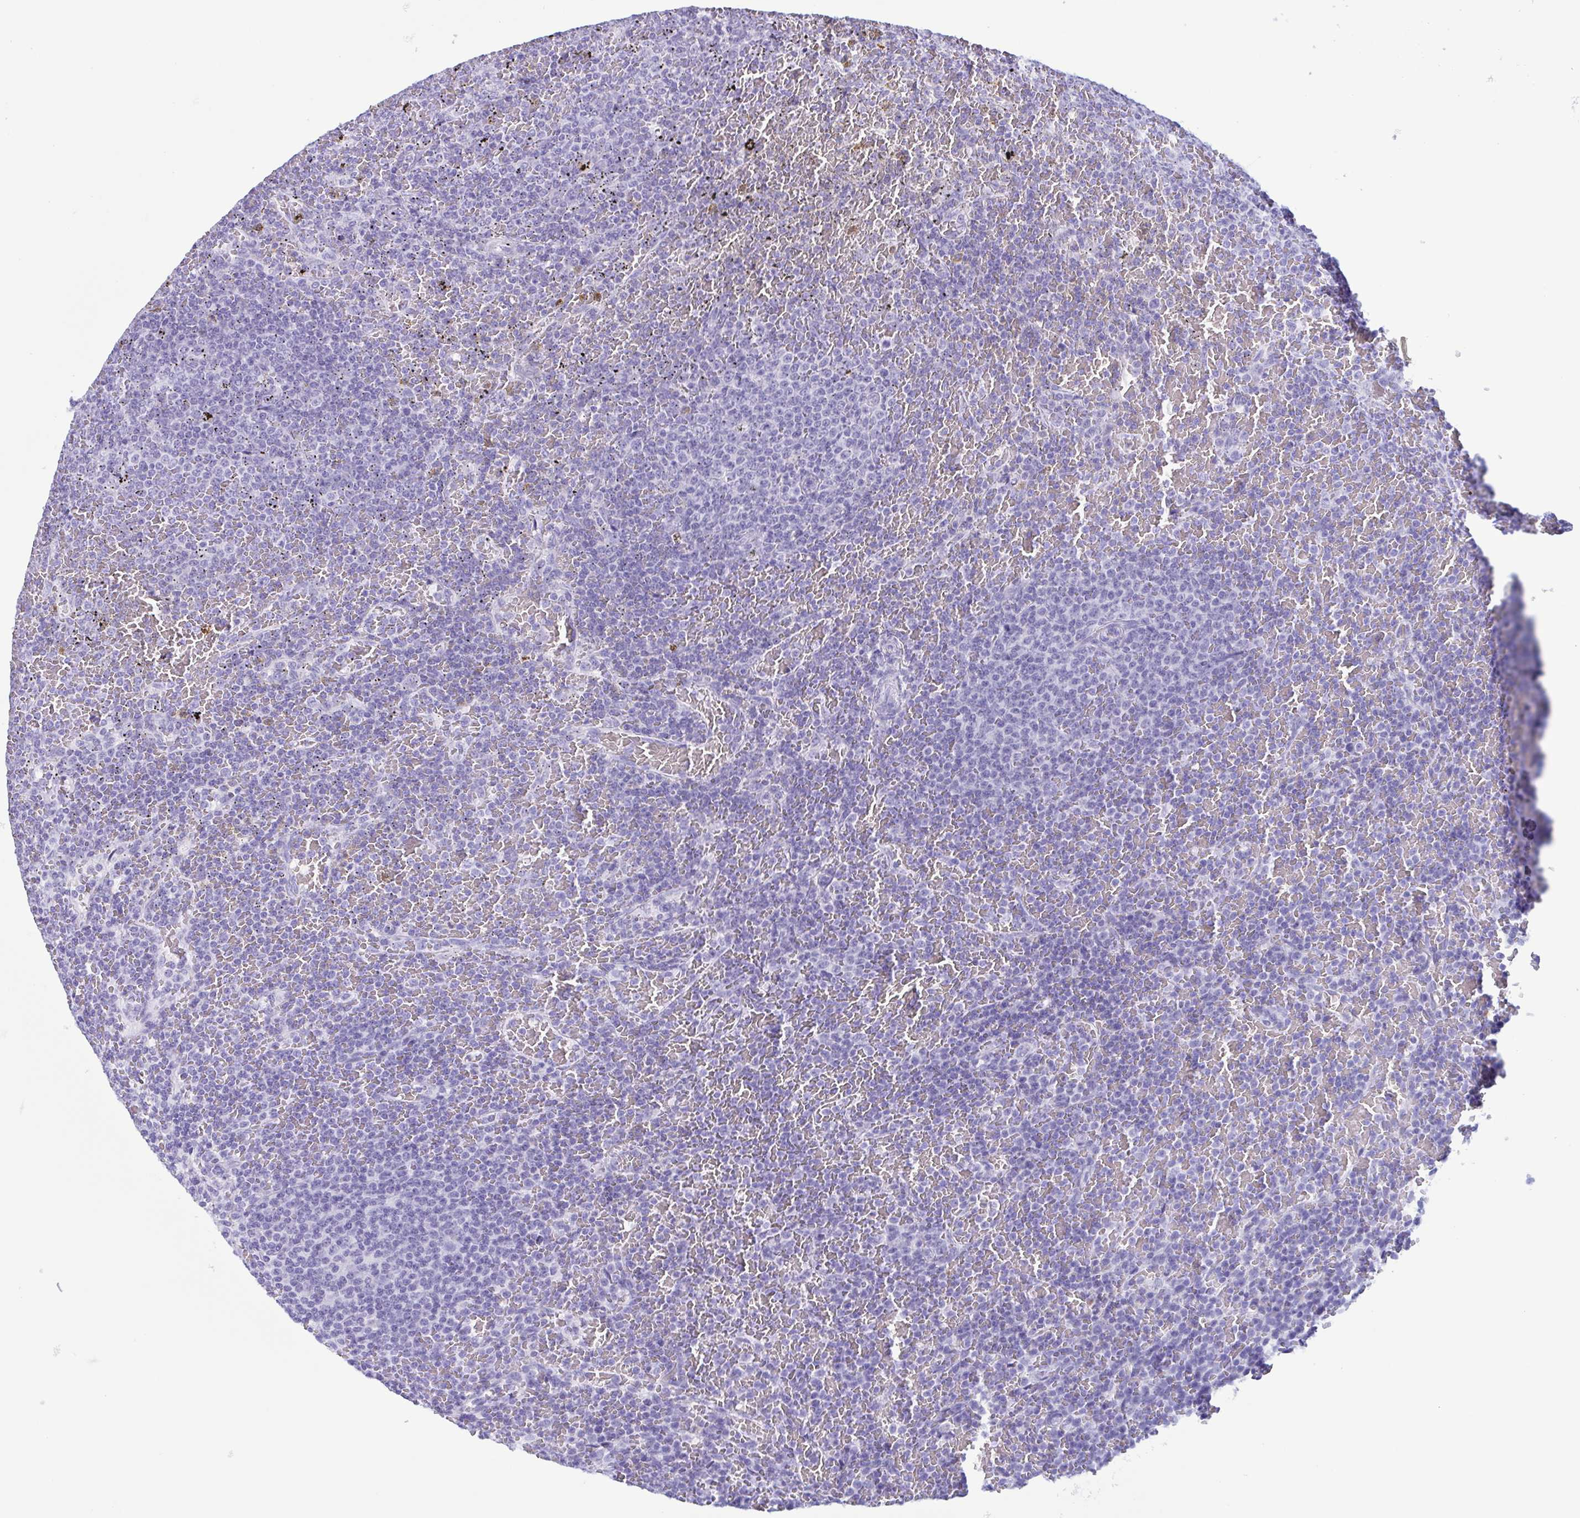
{"staining": {"intensity": "negative", "quantity": "none", "location": "none"}, "tissue": "lymphoma", "cell_type": "Tumor cells", "image_type": "cancer", "snomed": [{"axis": "morphology", "description": "Malignant lymphoma, non-Hodgkin's type, Low grade"}, {"axis": "topography", "description": "Spleen"}], "caption": "Protein analysis of lymphoma displays no significant staining in tumor cells.", "gene": "LTF", "patient": {"sex": "female", "age": 77}}